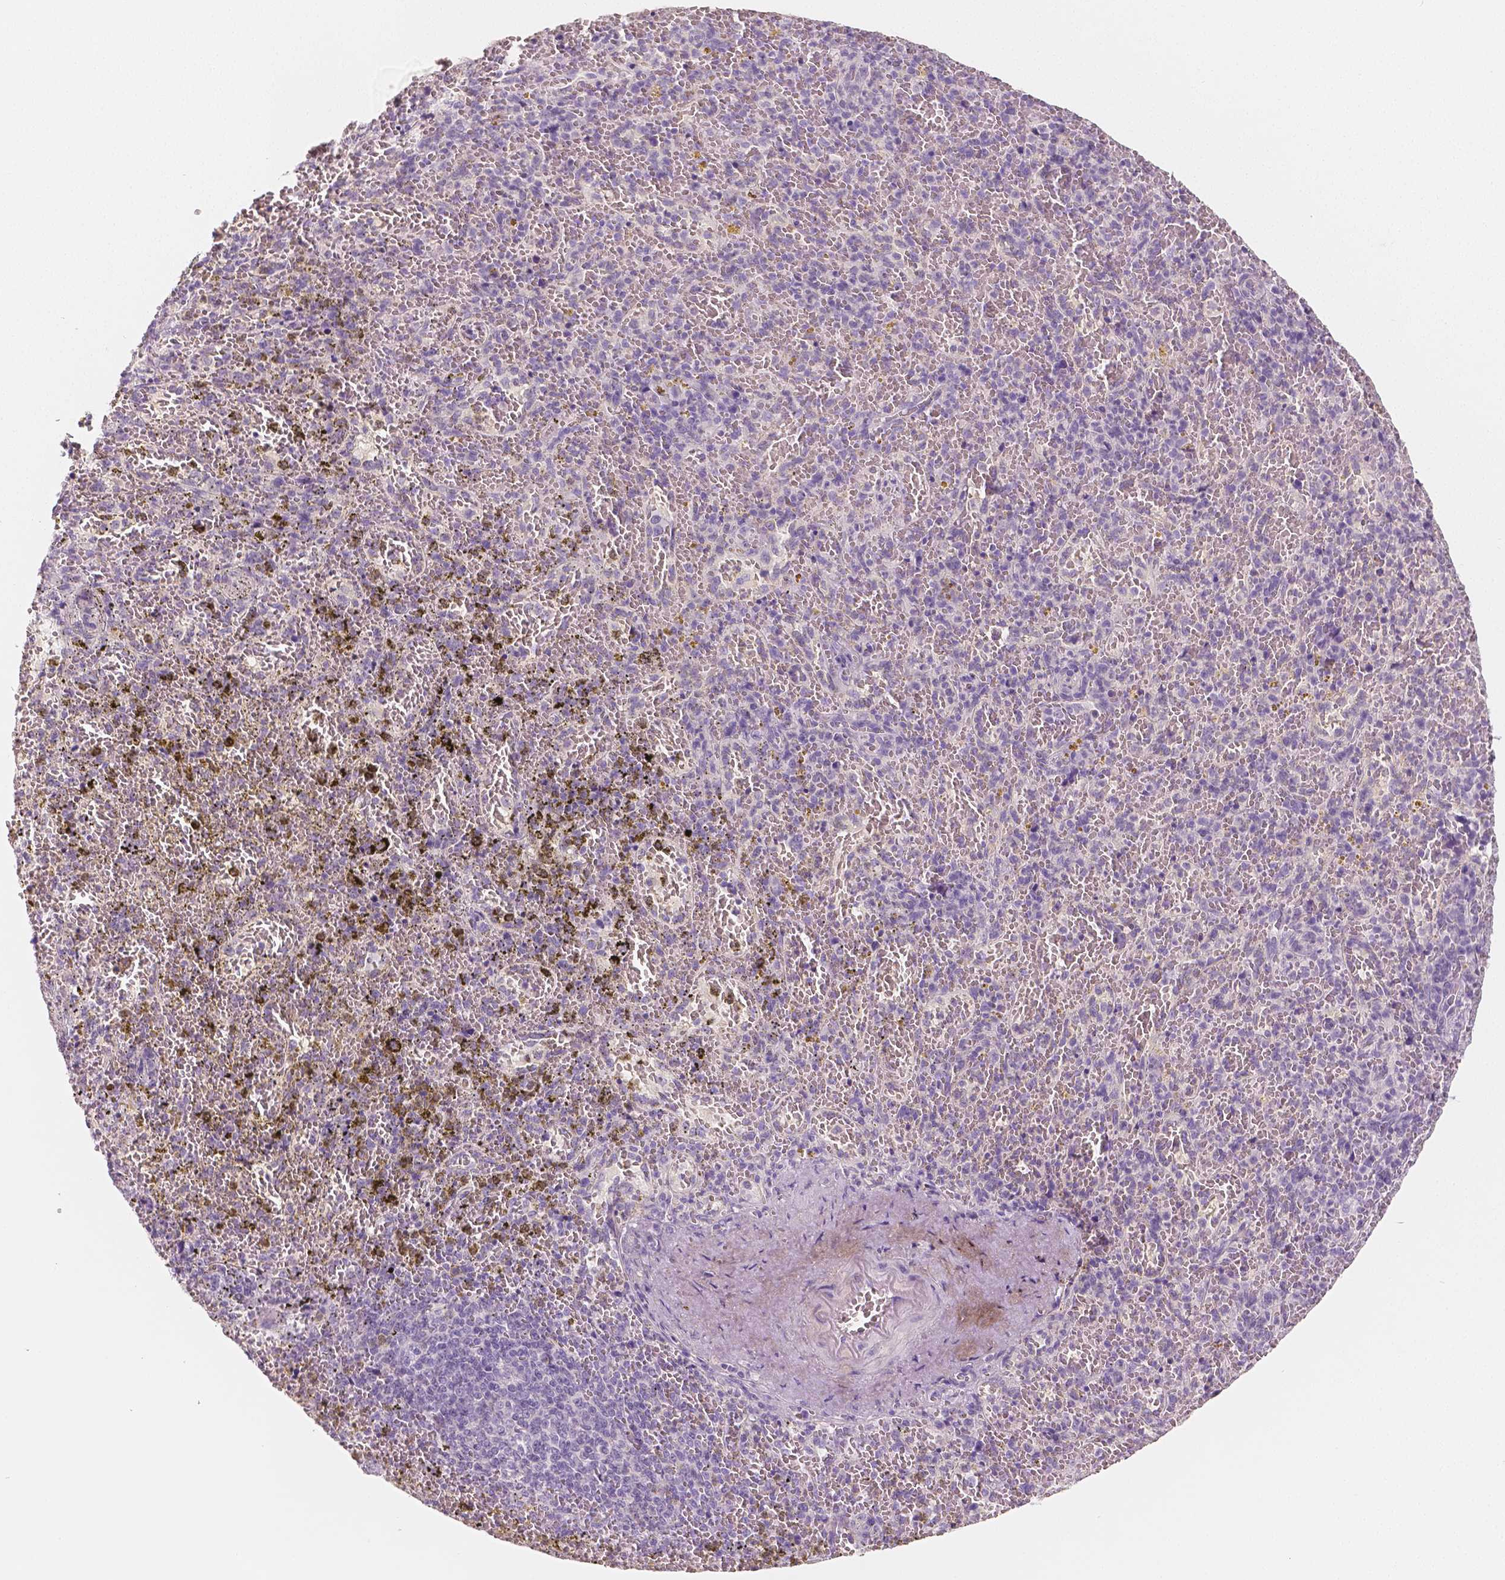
{"staining": {"intensity": "negative", "quantity": "none", "location": "none"}, "tissue": "spleen", "cell_type": "Cells in red pulp", "image_type": "normal", "snomed": [{"axis": "morphology", "description": "Normal tissue, NOS"}, {"axis": "topography", "description": "Spleen"}], "caption": "Protein analysis of unremarkable spleen demonstrates no significant expression in cells in red pulp.", "gene": "NECAB2", "patient": {"sex": "female", "age": 50}}